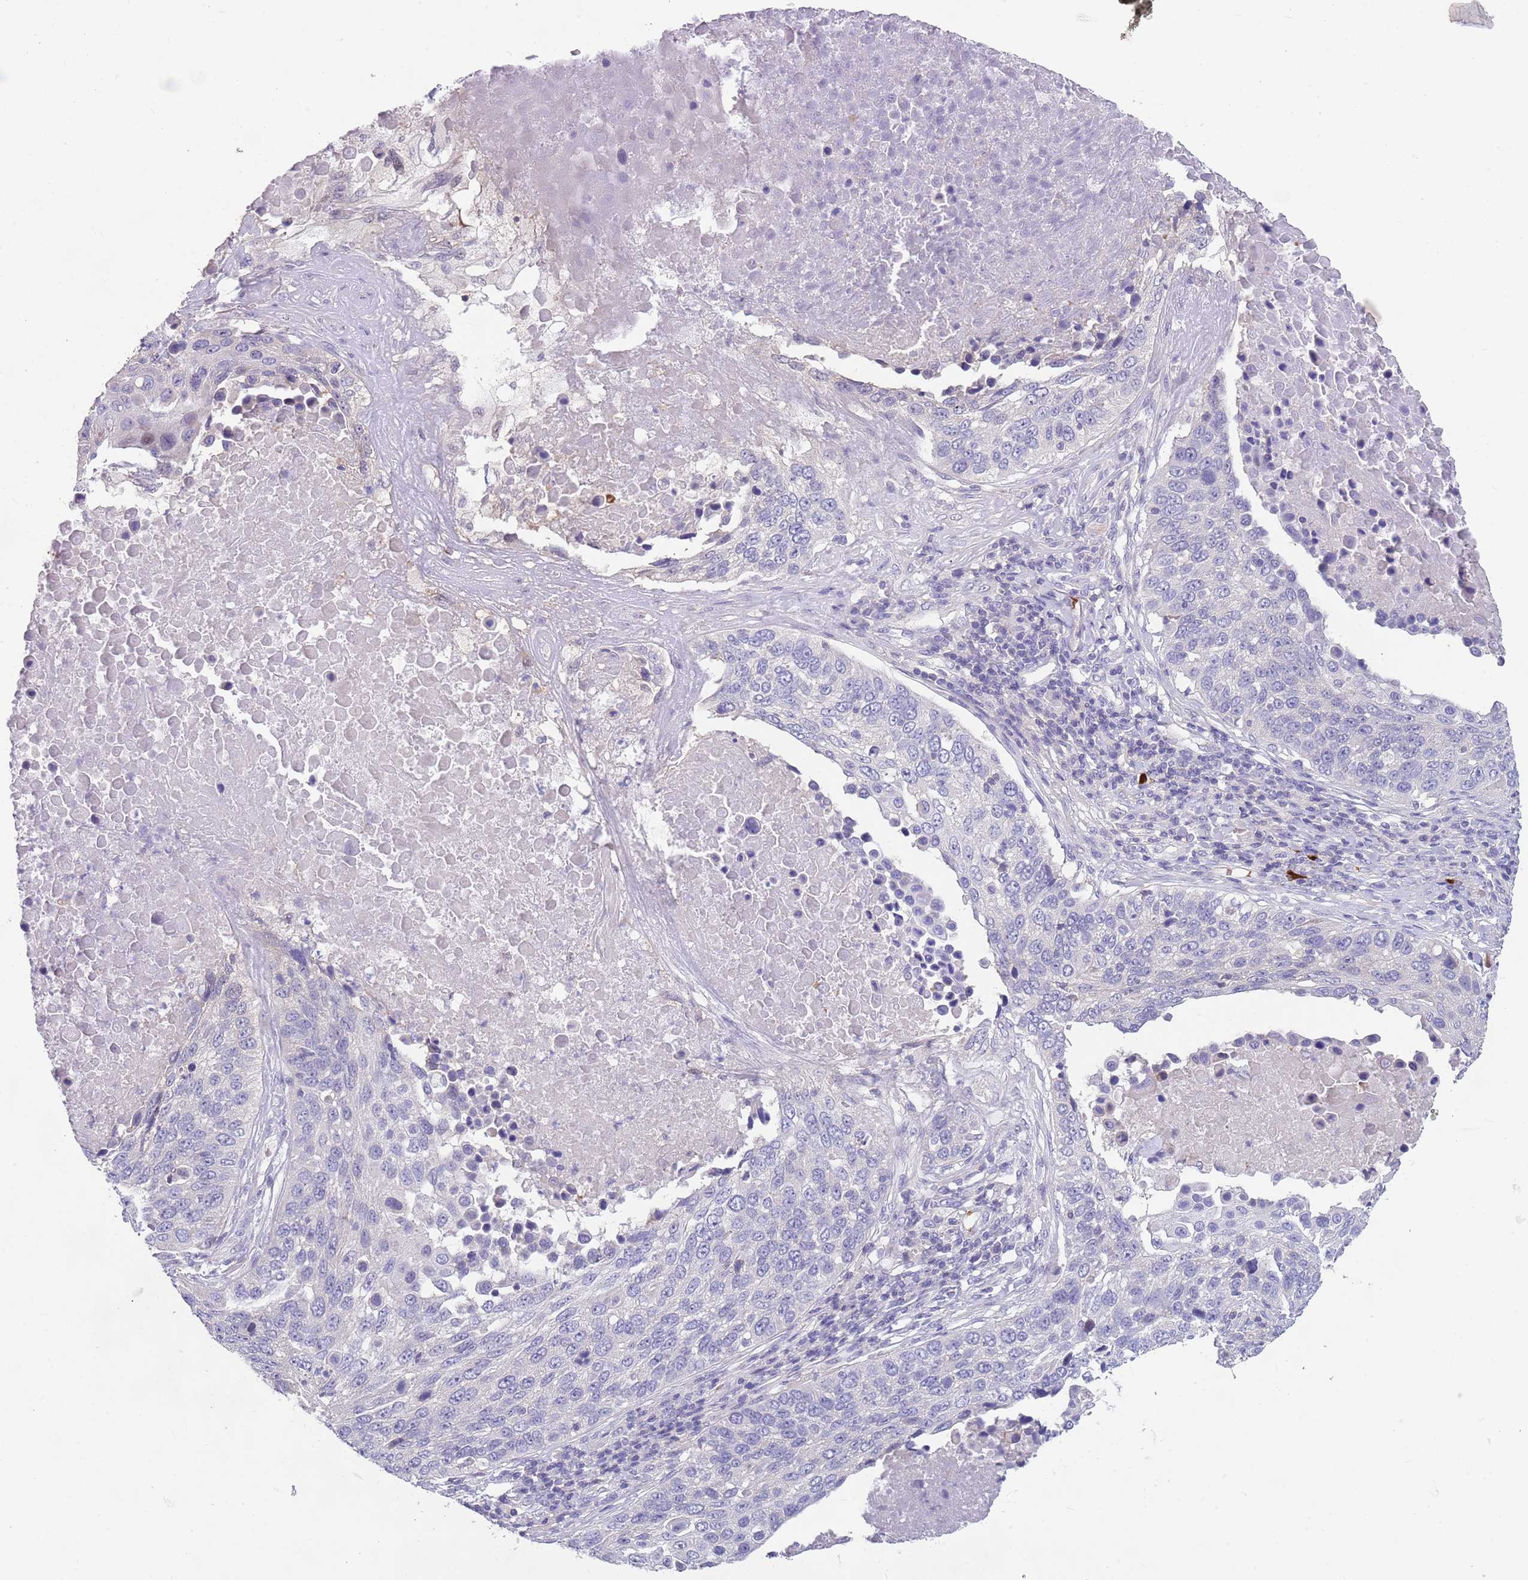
{"staining": {"intensity": "negative", "quantity": "none", "location": "none"}, "tissue": "lung cancer", "cell_type": "Tumor cells", "image_type": "cancer", "snomed": [{"axis": "morphology", "description": "Normal tissue, NOS"}, {"axis": "morphology", "description": "Squamous cell carcinoma, NOS"}, {"axis": "topography", "description": "Lymph node"}, {"axis": "topography", "description": "Lung"}], "caption": "Immunohistochemistry (IHC) photomicrograph of neoplastic tissue: human lung squamous cell carcinoma stained with DAB (3,3'-diaminobenzidine) reveals no significant protein positivity in tumor cells.", "gene": "ZNF14", "patient": {"sex": "male", "age": 66}}